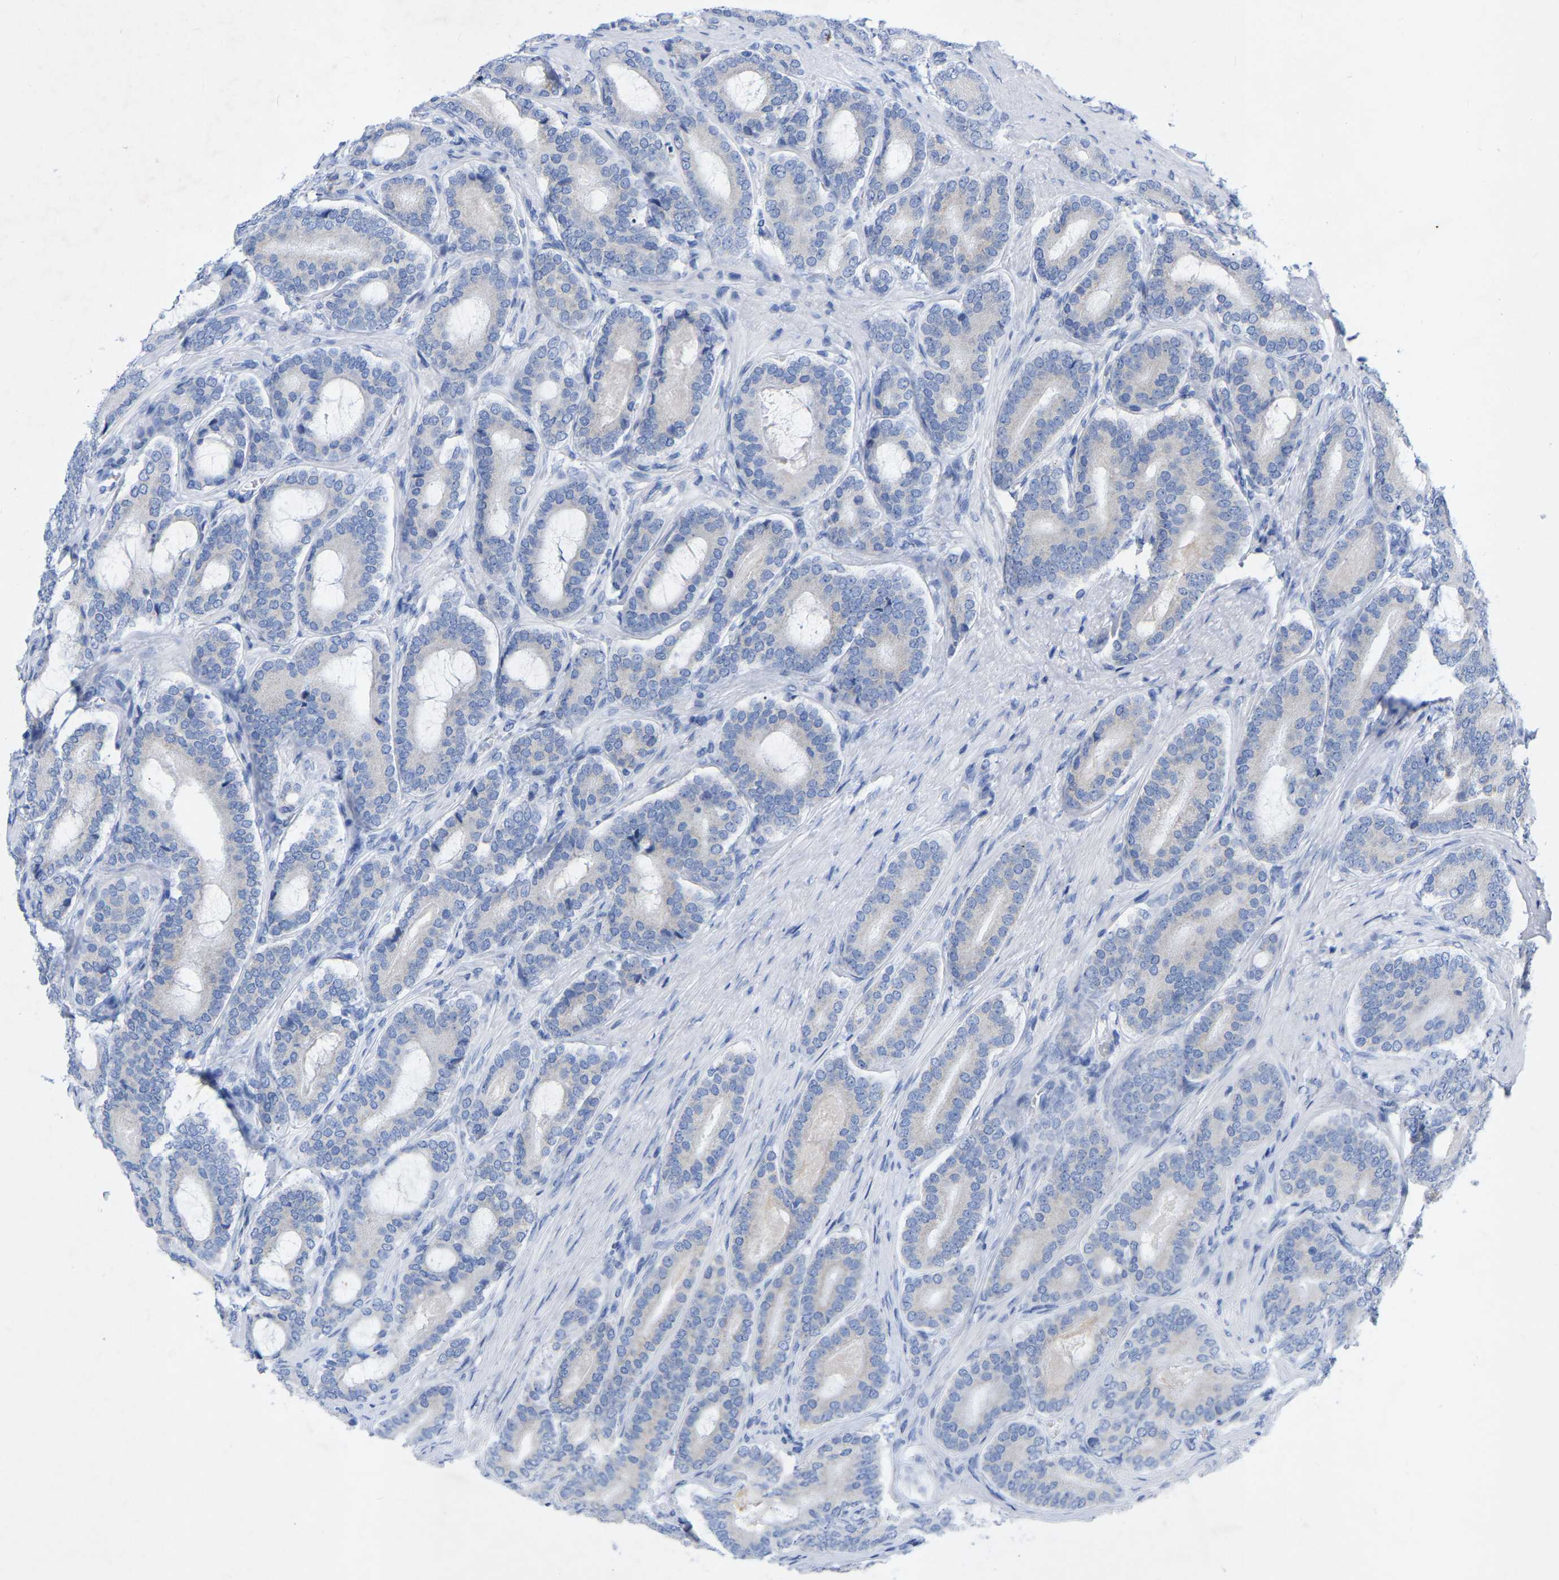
{"staining": {"intensity": "negative", "quantity": "none", "location": "none"}, "tissue": "prostate cancer", "cell_type": "Tumor cells", "image_type": "cancer", "snomed": [{"axis": "morphology", "description": "Adenocarcinoma, High grade"}, {"axis": "topography", "description": "Prostate"}], "caption": "The IHC photomicrograph has no significant staining in tumor cells of prostate cancer (high-grade adenocarcinoma) tissue.", "gene": "ZNF629", "patient": {"sex": "male", "age": 60}}